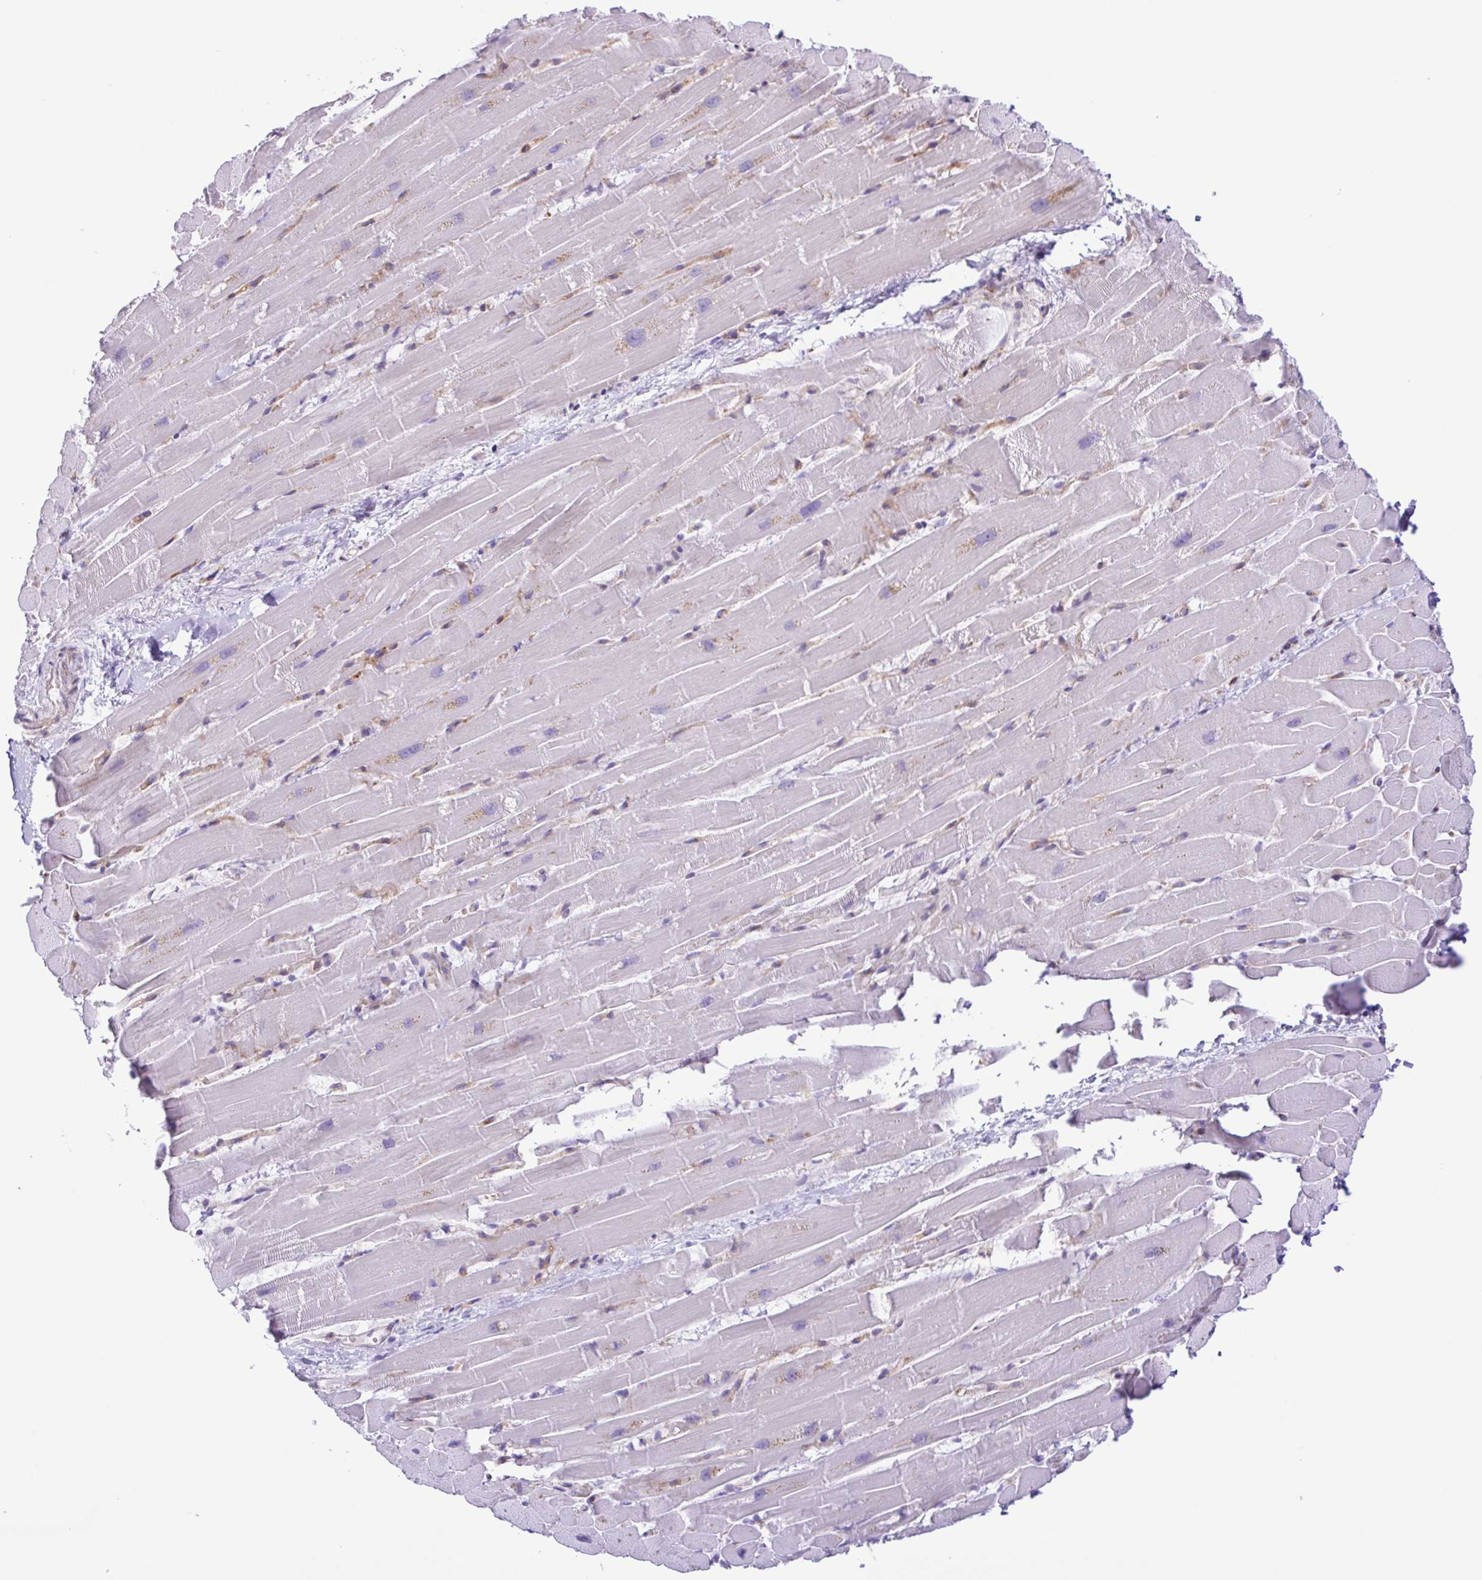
{"staining": {"intensity": "weak", "quantity": "<25%", "location": "cytoplasmic/membranous"}, "tissue": "heart muscle", "cell_type": "Cardiomyocytes", "image_type": "normal", "snomed": [{"axis": "morphology", "description": "Normal tissue, NOS"}, {"axis": "topography", "description": "Heart"}], "caption": "This is an IHC micrograph of normal heart muscle. There is no staining in cardiomyocytes.", "gene": "FLT1", "patient": {"sex": "male", "age": 37}}